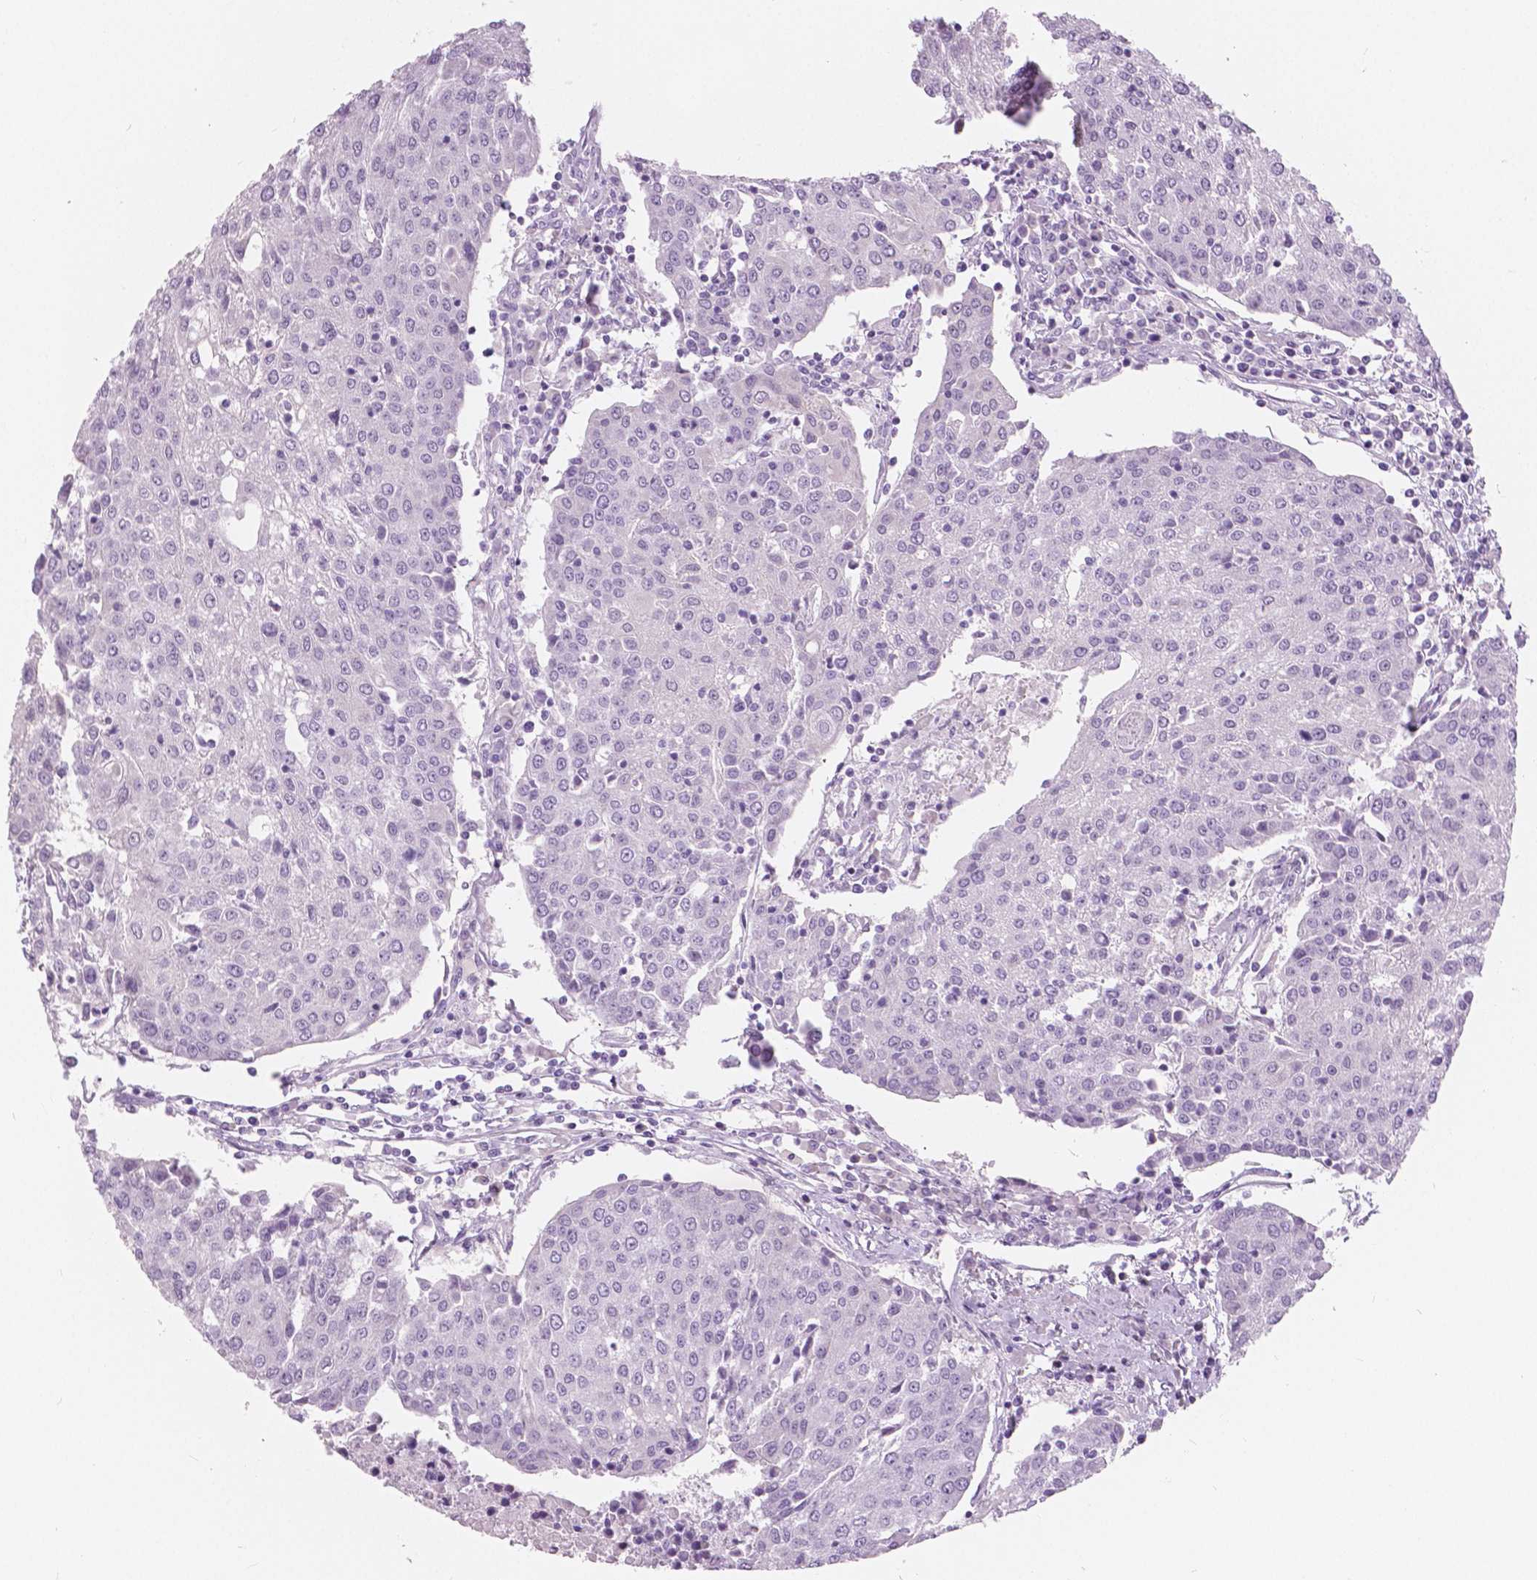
{"staining": {"intensity": "negative", "quantity": "none", "location": "none"}, "tissue": "urothelial cancer", "cell_type": "Tumor cells", "image_type": "cancer", "snomed": [{"axis": "morphology", "description": "Urothelial carcinoma, High grade"}, {"axis": "topography", "description": "Urinary bladder"}], "caption": "There is no significant positivity in tumor cells of urothelial cancer. (Immunohistochemistry (ihc), brightfield microscopy, high magnification).", "gene": "A4GNT", "patient": {"sex": "female", "age": 85}}